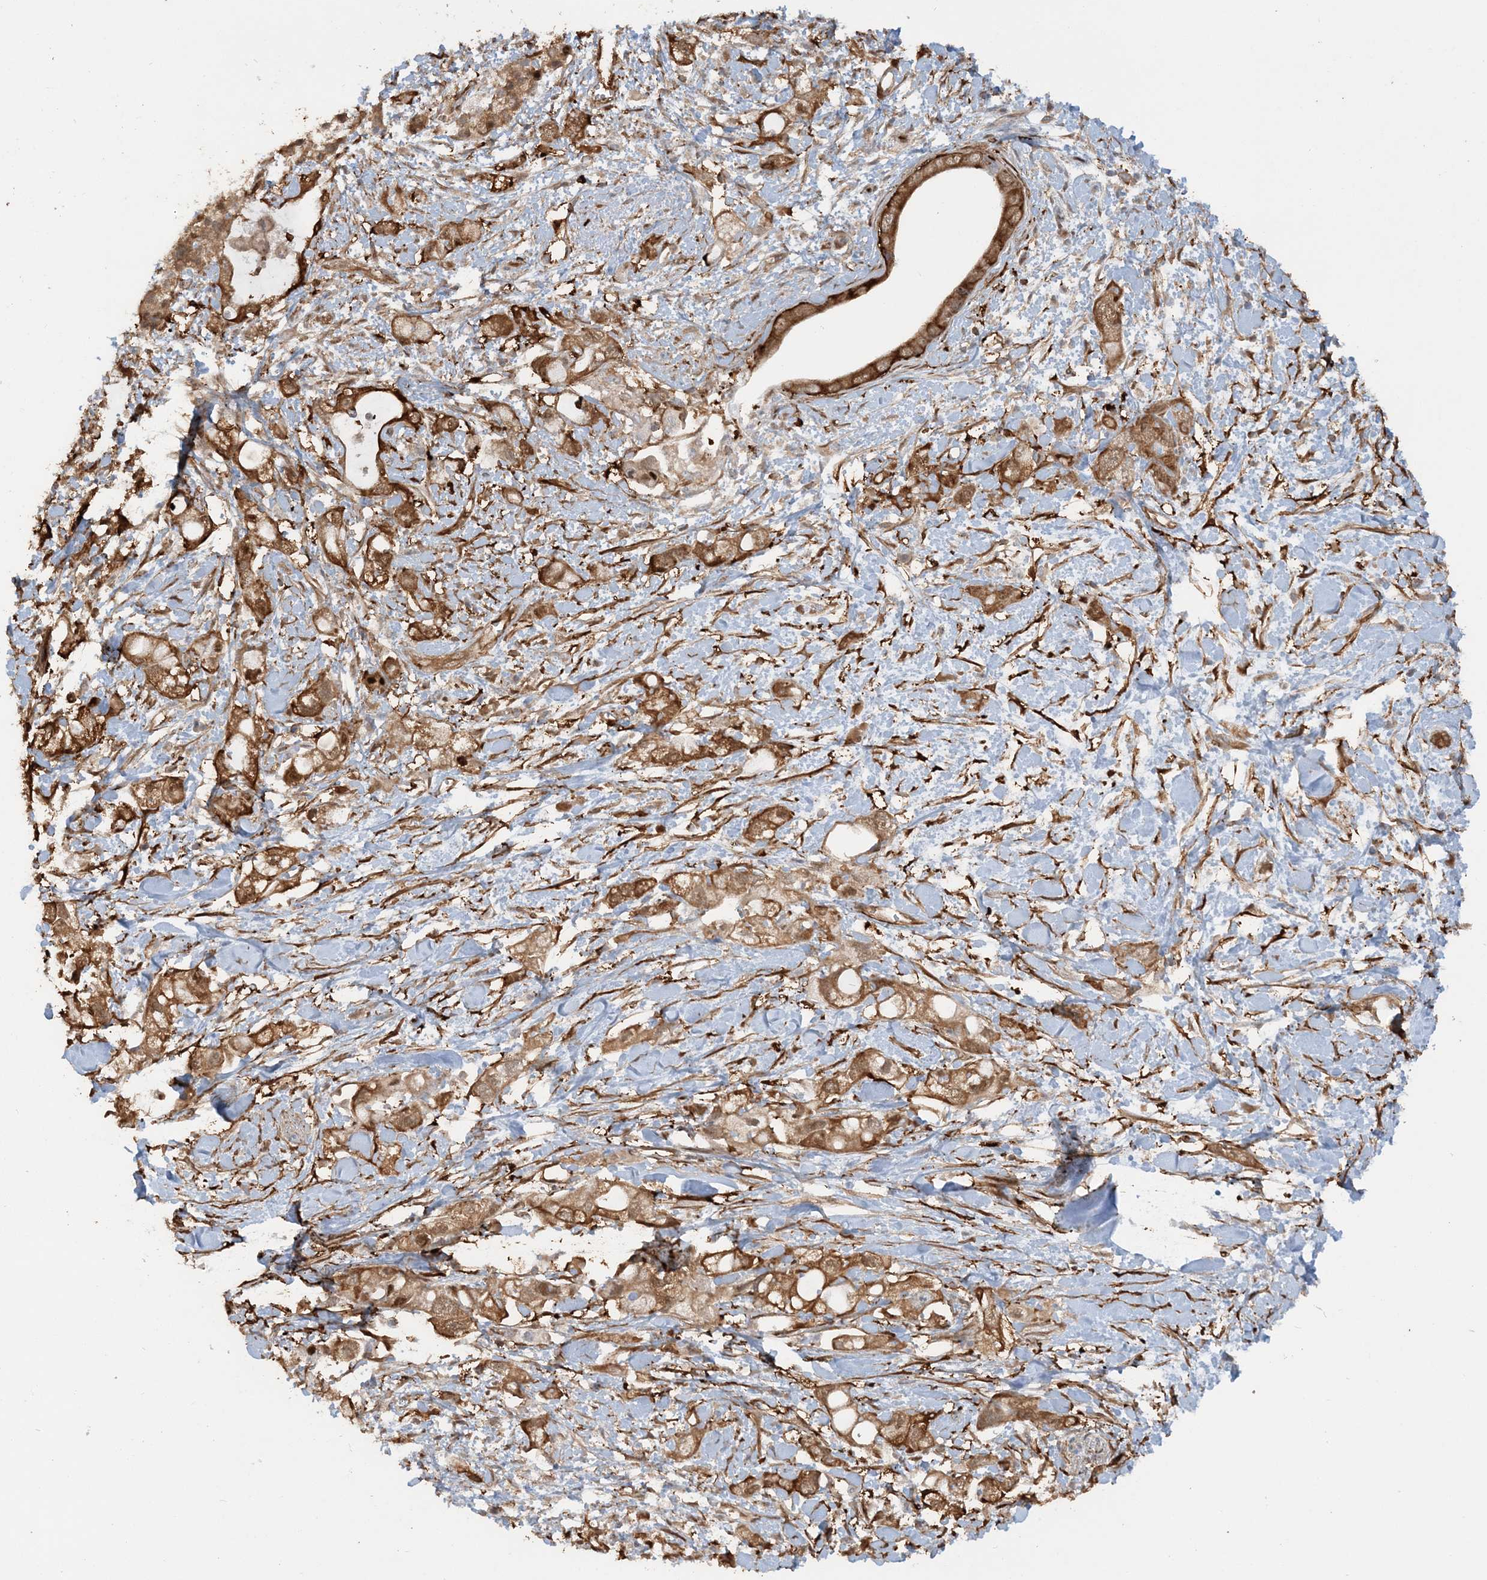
{"staining": {"intensity": "moderate", "quantity": ">75%", "location": "cytoplasmic/membranous,nuclear"}, "tissue": "pancreatic cancer", "cell_type": "Tumor cells", "image_type": "cancer", "snomed": [{"axis": "morphology", "description": "Adenocarcinoma, NOS"}, {"axis": "topography", "description": "Pancreas"}], "caption": "Pancreatic adenocarcinoma stained with immunohistochemistry (IHC) exhibits moderate cytoplasmic/membranous and nuclear expression in about >75% of tumor cells. The staining was performed using DAB (3,3'-diaminobenzidine) to visualize the protein expression in brown, while the nuclei were stained in blue with hematoxylin (Magnification: 20x).", "gene": "DSTN", "patient": {"sex": "female", "age": 56}}